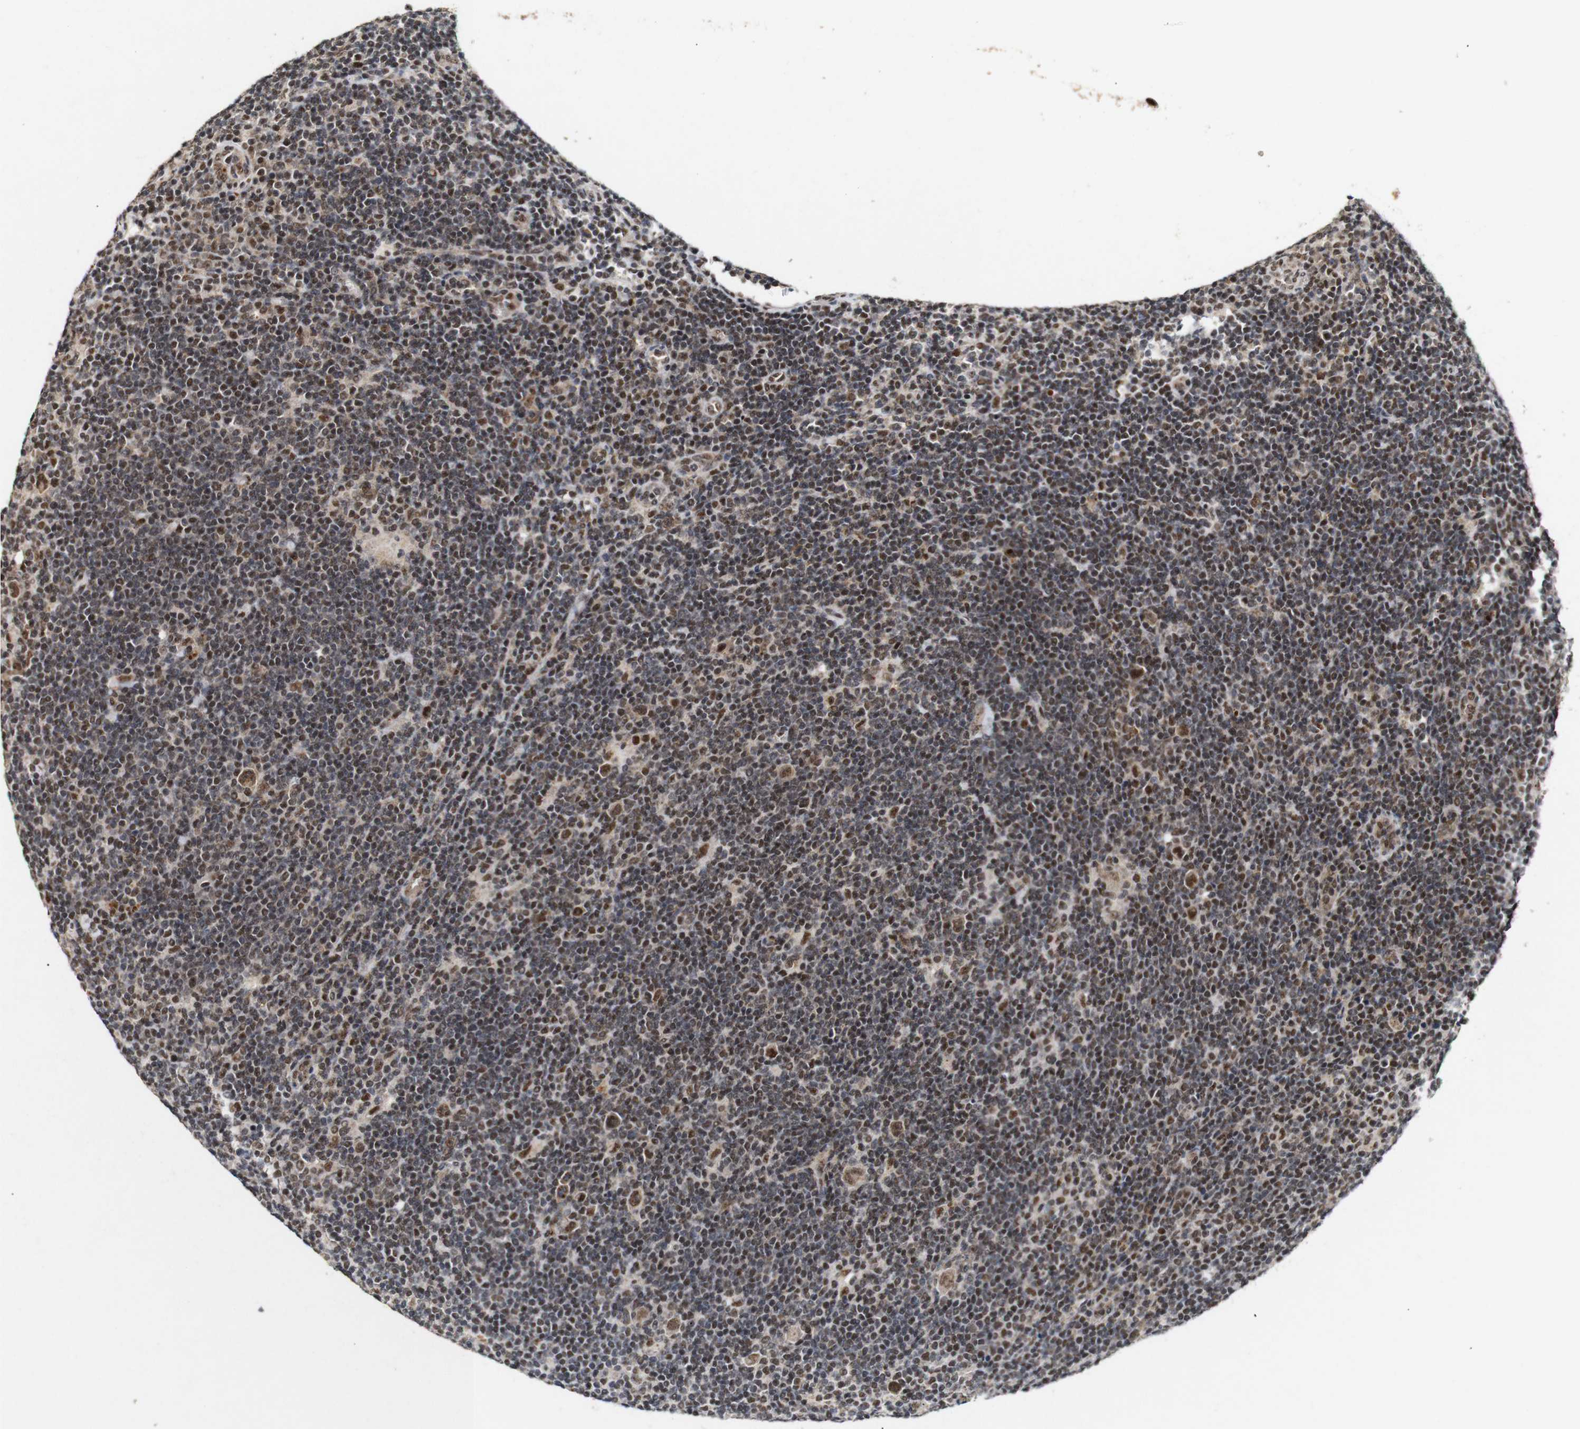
{"staining": {"intensity": "strong", "quantity": ">75%", "location": "nuclear"}, "tissue": "lymphoma", "cell_type": "Tumor cells", "image_type": "cancer", "snomed": [{"axis": "morphology", "description": "Hodgkin's disease, NOS"}, {"axis": "topography", "description": "Lymph node"}], "caption": "Approximately >75% of tumor cells in human Hodgkin's disease reveal strong nuclear protein staining as visualized by brown immunohistochemical staining.", "gene": "PYM1", "patient": {"sex": "female", "age": 57}}